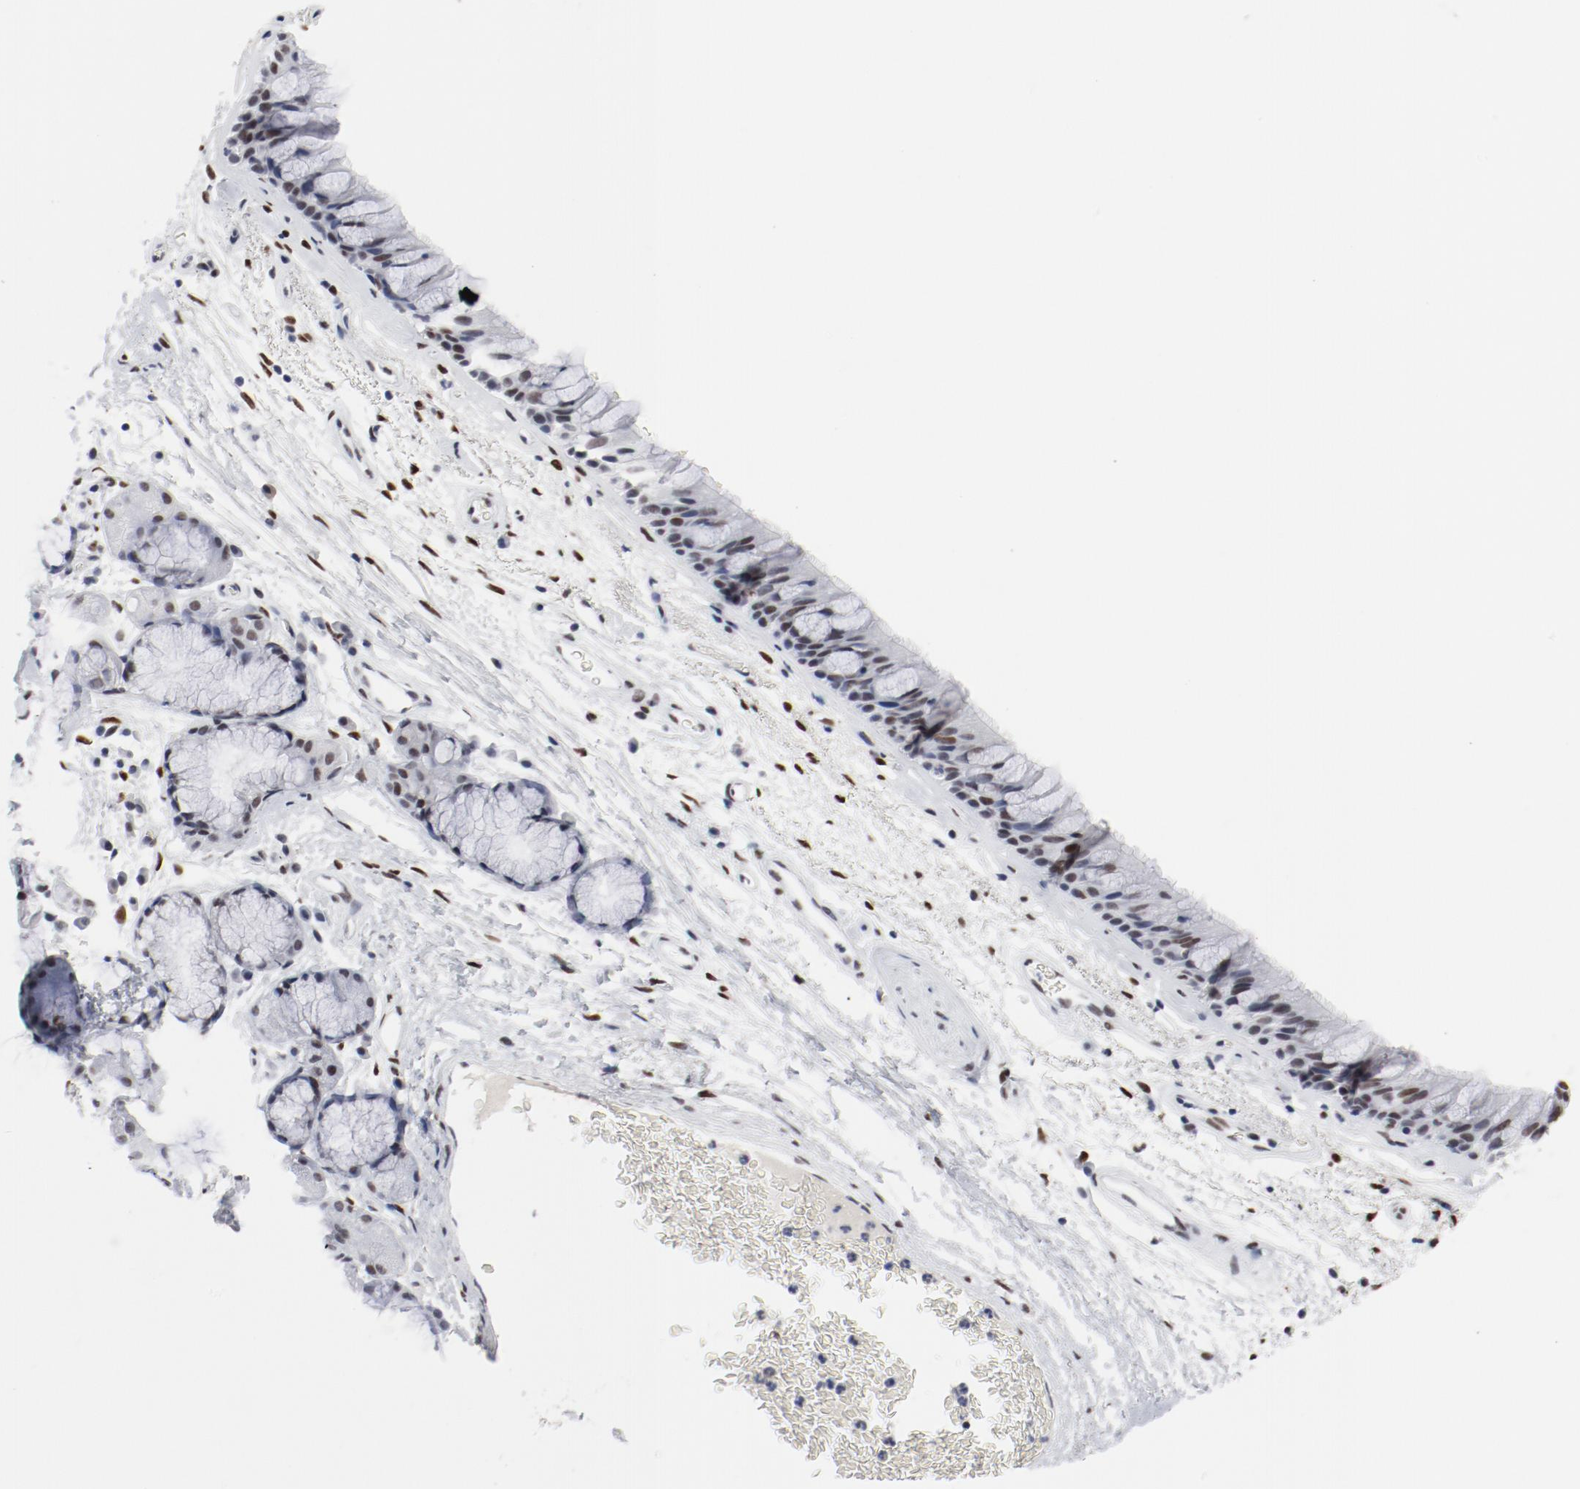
{"staining": {"intensity": "weak", "quantity": "25%-75%", "location": "nuclear"}, "tissue": "bronchus", "cell_type": "Respiratory epithelial cells", "image_type": "normal", "snomed": [{"axis": "morphology", "description": "Normal tissue, NOS"}, {"axis": "morphology", "description": "Adenocarcinoma, NOS"}, {"axis": "topography", "description": "Bronchus"}, {"axis": "topography", "description": "Lung"}], "caption": "Brown immunohistochemical staining in normal bronchus displays weak nuclear positivity in approximately 25%-75% of respiratory epithelial cells.", "gene": "ARNT", "patient": {"sex": "female", "age": 54}}